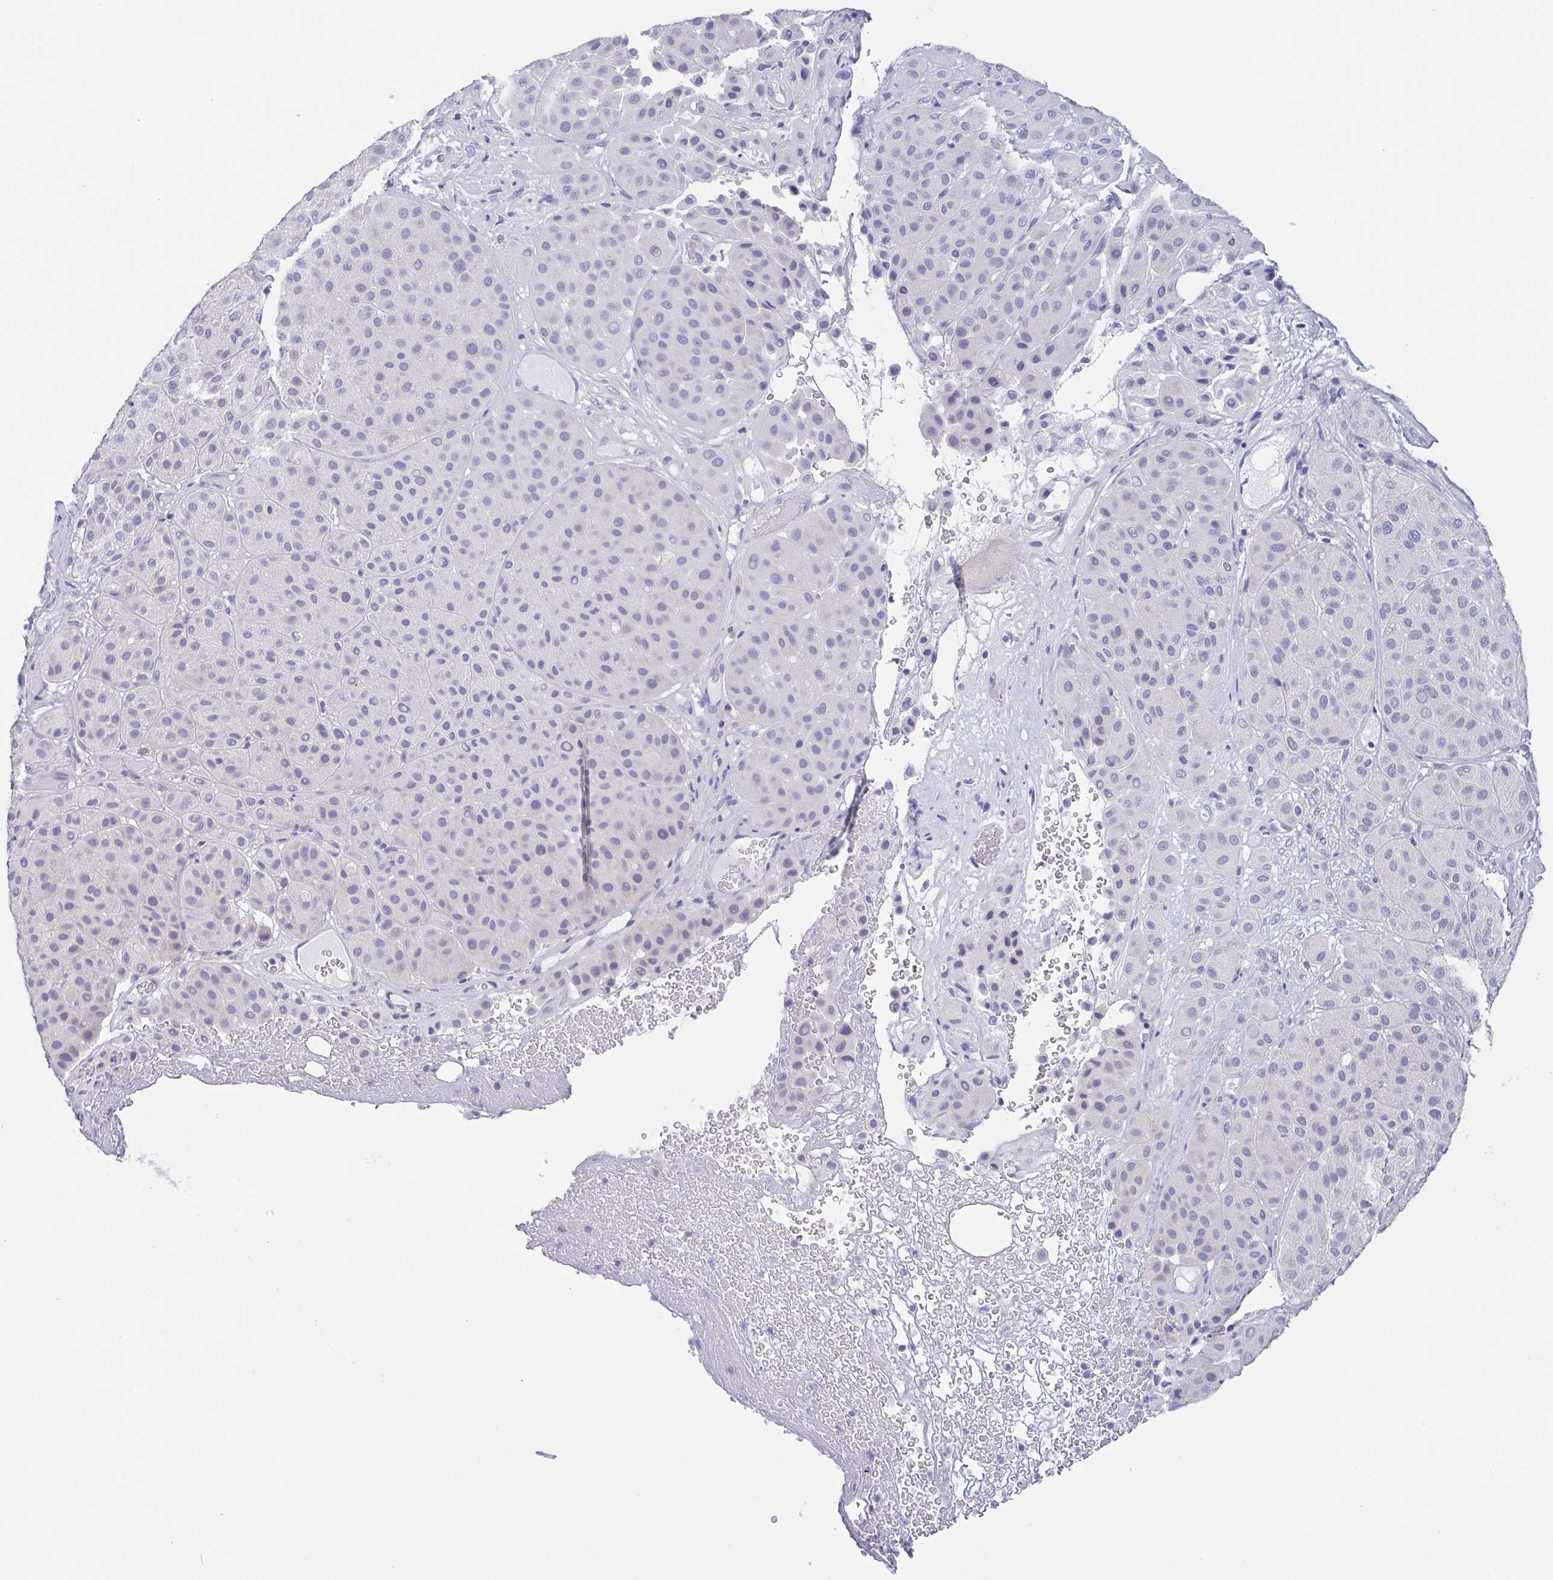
{"staining": {"intensity": "negative", "quantity": "none", "location": "none"}, "tissue": "melanoma", "cell_type": "Tumor cells", "image_type": "cancer", "snomed": [{"axis": "morphology", "description": "Malignant melanoma, Metastatic site"}, {"axis": "topography", "description": "Smooth muscle"}], "caption": "Human malignant melanoma (metastatic site) stained for a protein using immunohistochemistry (IHC) exhibits no staining in tumor cells.", "gene": "PKDREJ", "patient": {"sex": "male", "age": 41}}